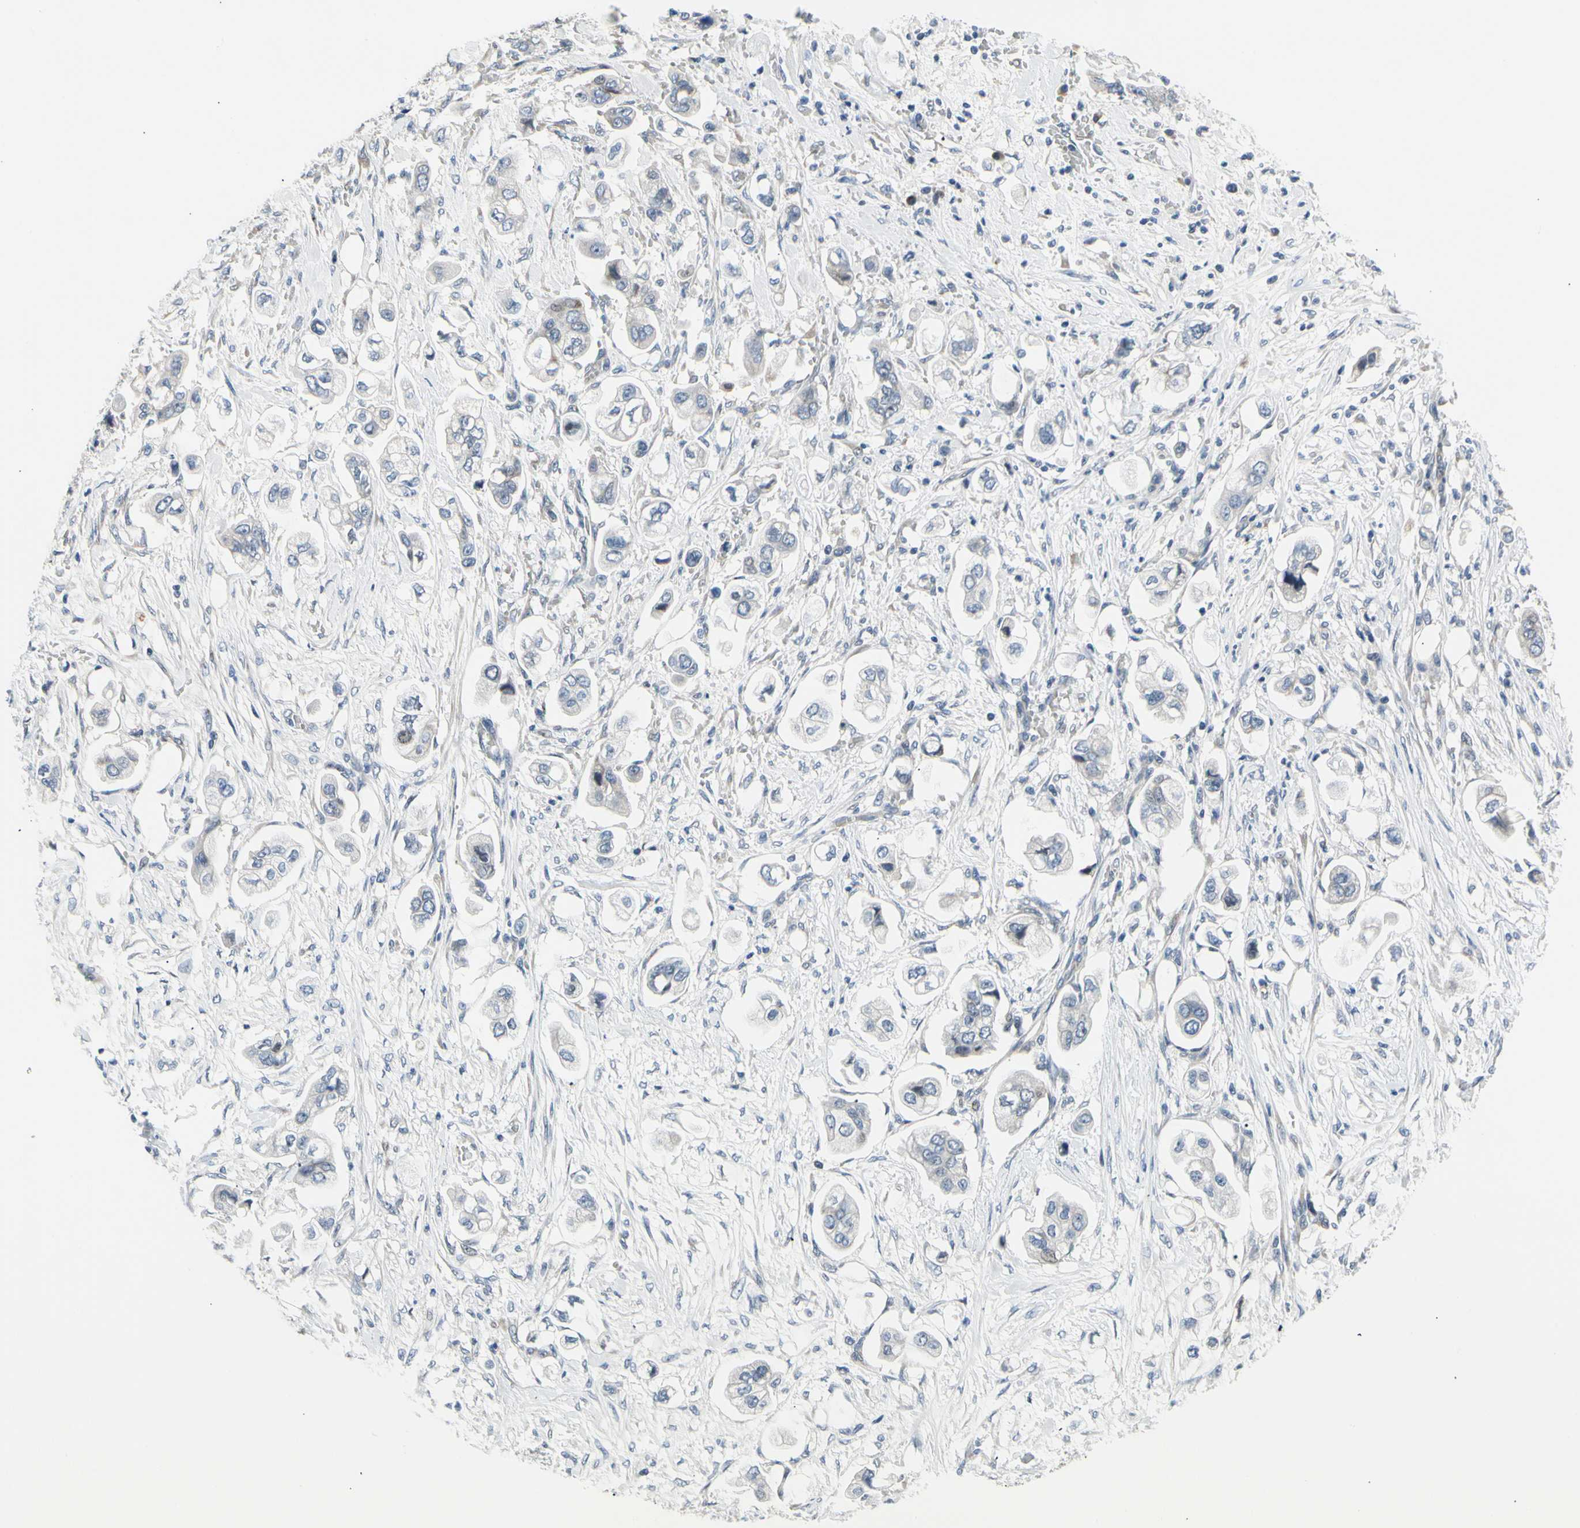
{"staining": {"intensity": "negative", "quantity": "none", "location": "none"}, "tissue": "stomach cancer", "cell_type": "Tumor cells", "image_type": "cancer", "snomed": [{"axis": "morphology", "description": "Adenocarcinoma, NOS"}, {"axis": "topography", "description": "Stomach"}], "caption": "A histopathology image of human stomach cancer (adenocarcinoma) is negative for staining in tumor cells. Nuclei are stained in blue.", "gene": "NFASC", "patient": {"sex": "male", "age": 62}}